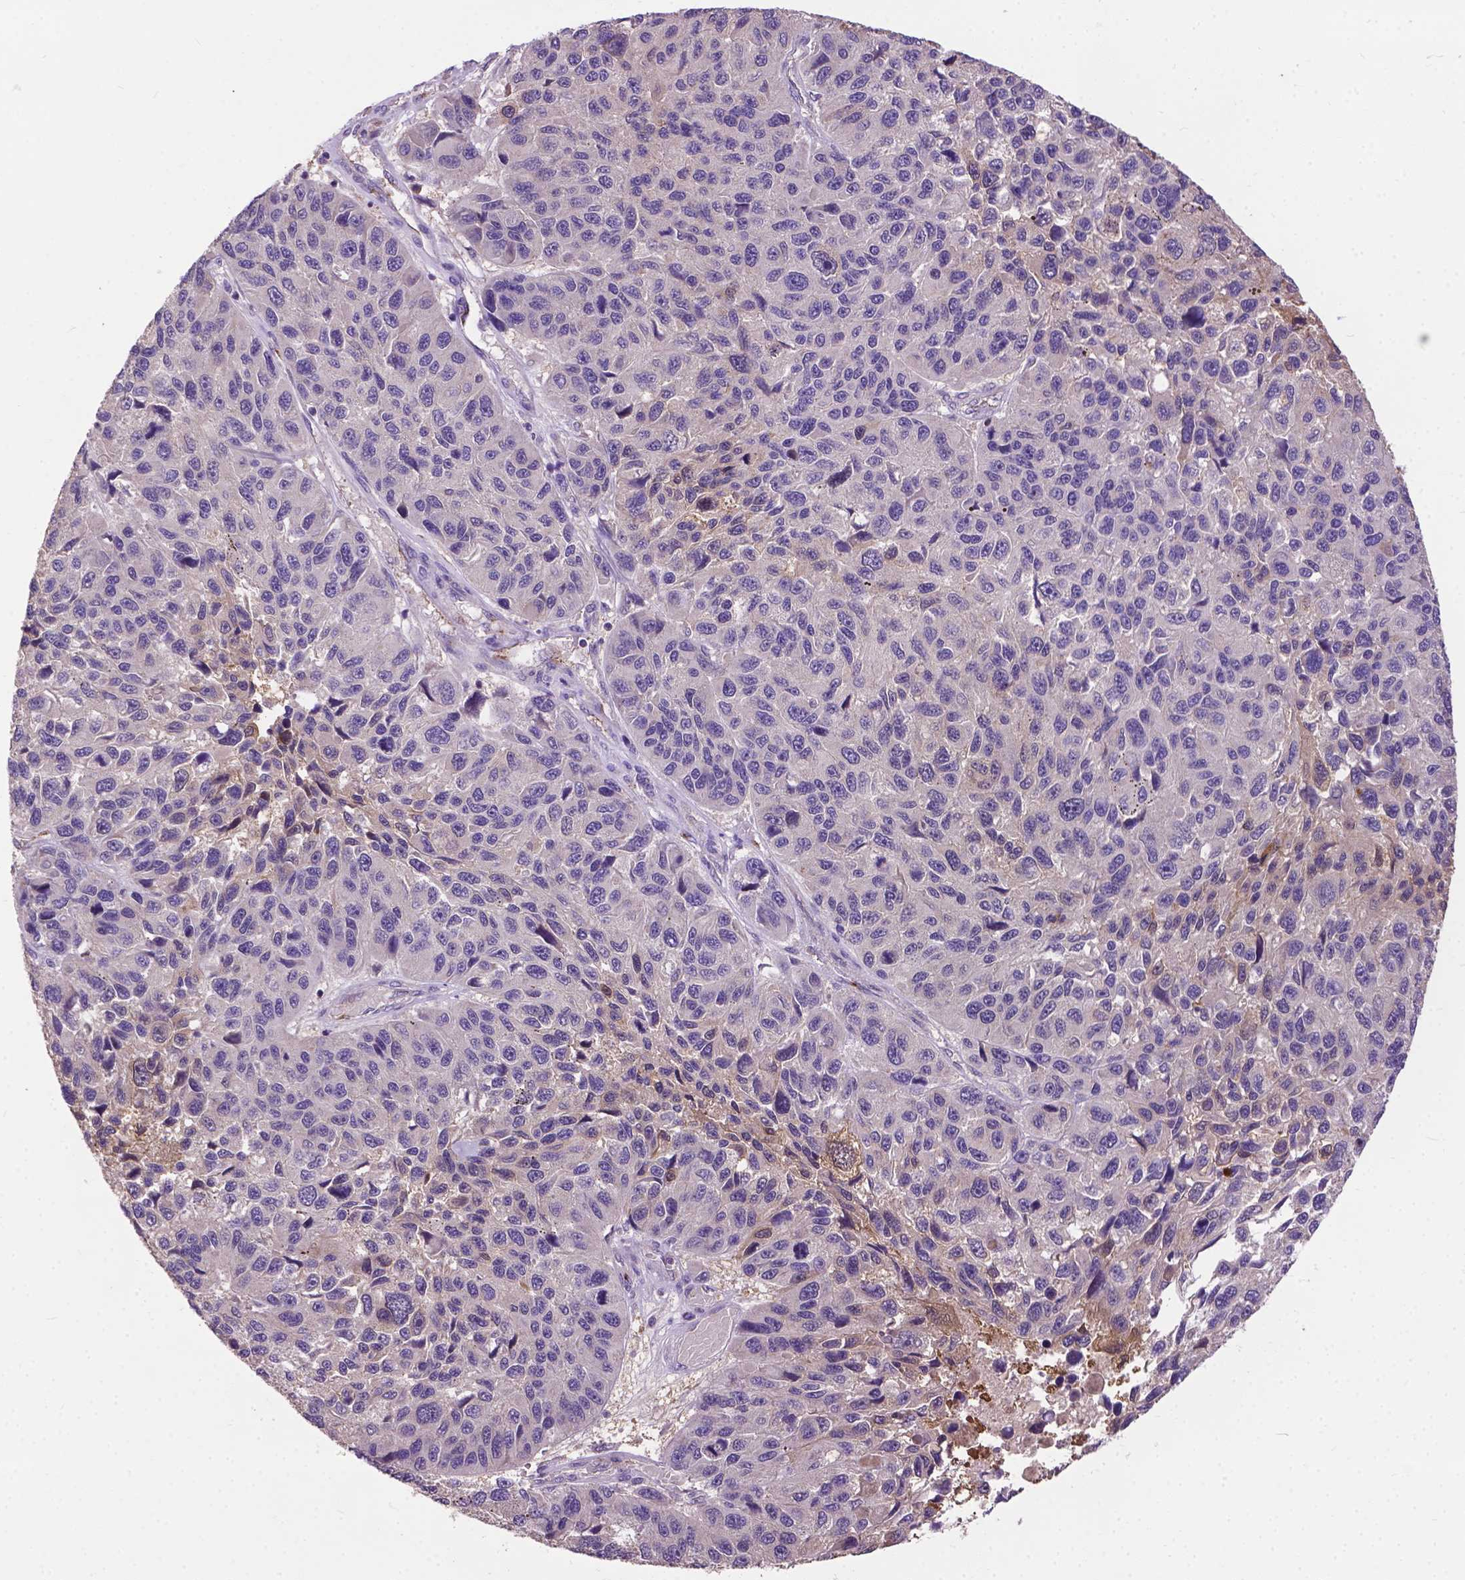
{"staining": {"intensity": "negative", "quantity": "none", "location": "none"}, "tissue": "melanoma", "cell_type": "Tumor cells", "image_type": "cancer", "snomed": [{"axis": "morphology", "description": "Malignant melanoma, NOS"}, {"axis": "topography", "description": "Skin"}], "caption": "A high-resolution image shows immunohistochemistry staining of malignant melanoma, which displays no significant expression in tumor cells. (Immunohistochemistry (ihc), brightfield microscopy, high magnification).", "gene": "ZNF337", "patient": {"sex": "male", "age": 53}}